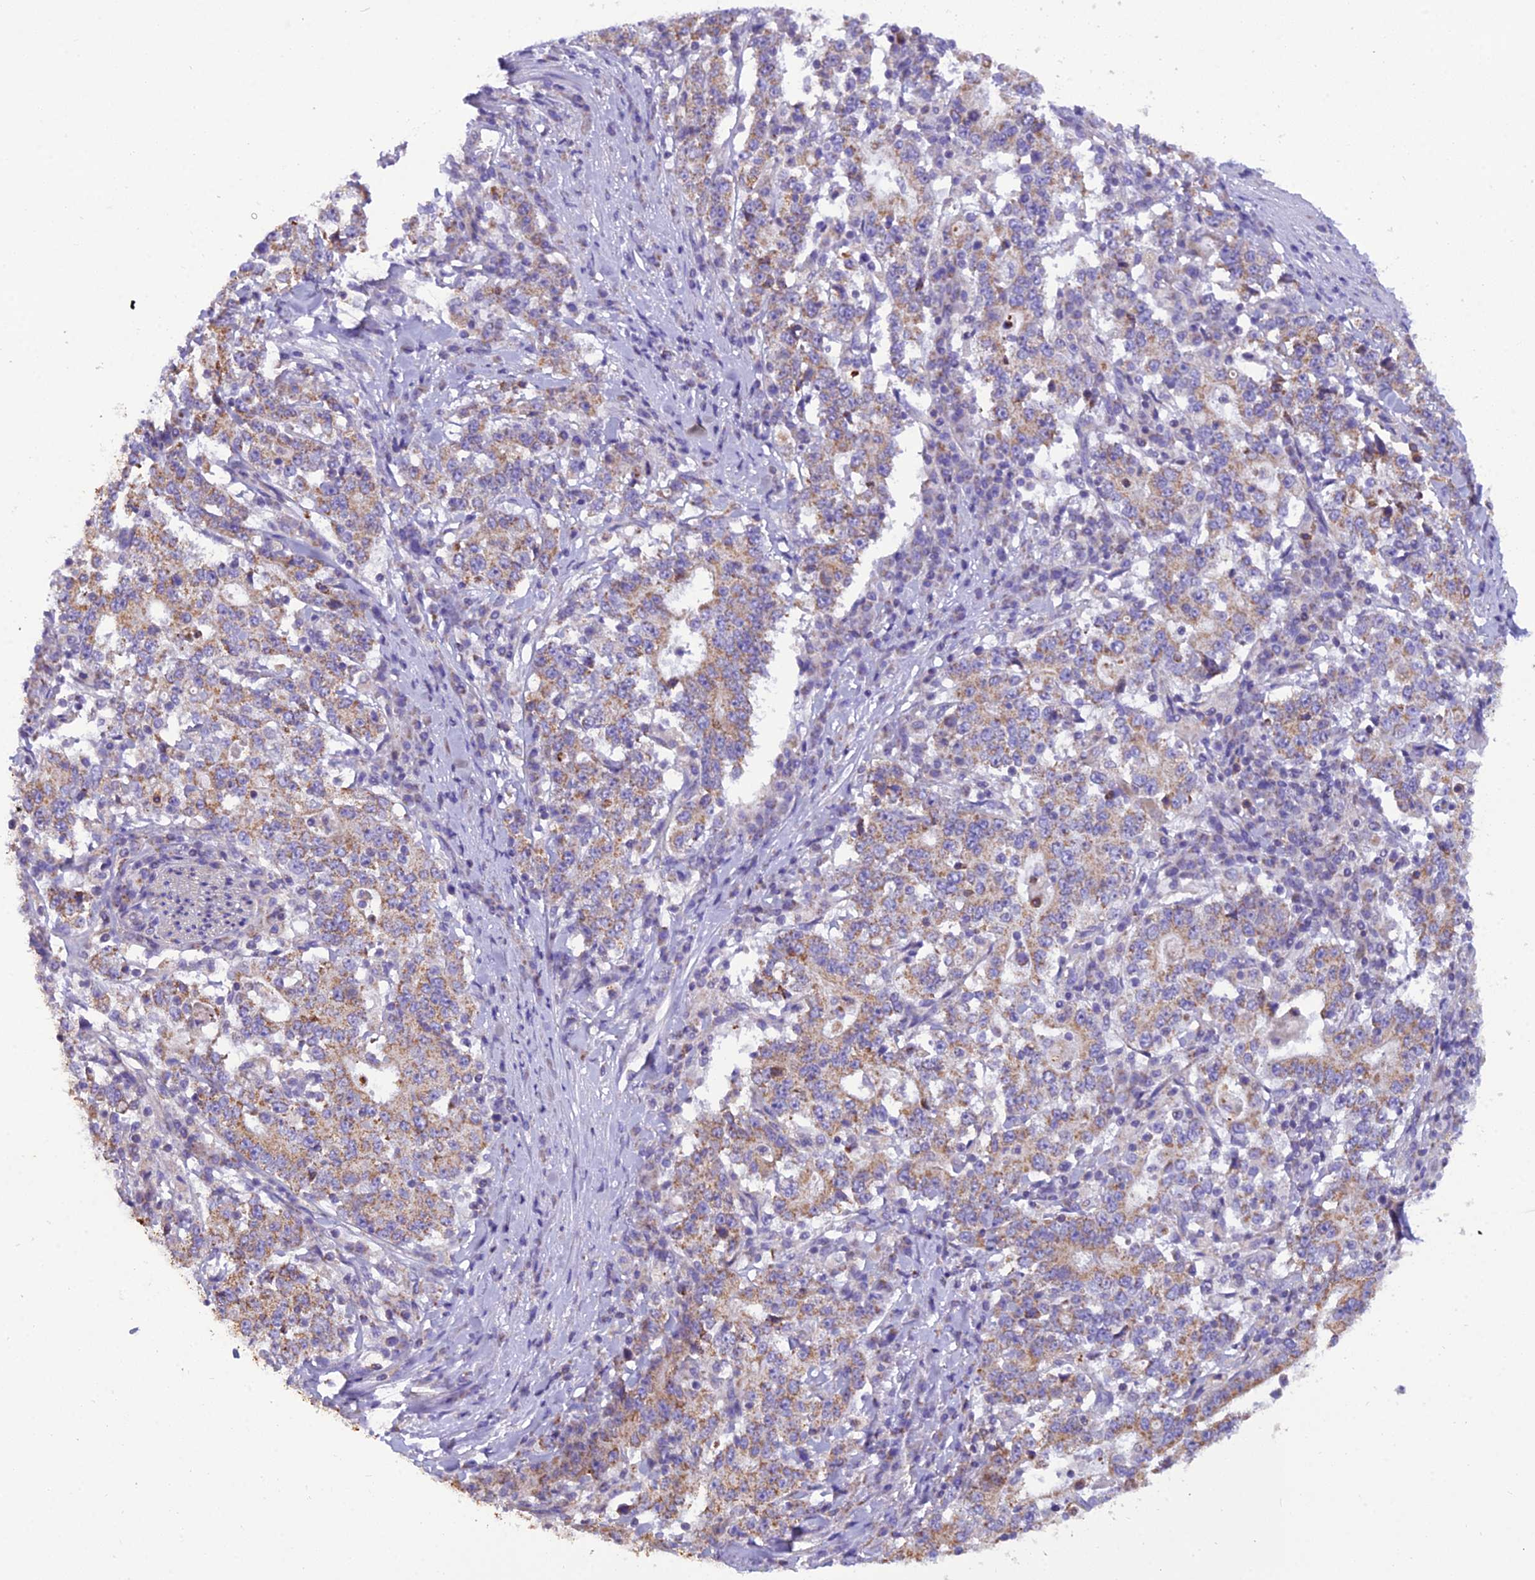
{"staining": {"intensity": "moderate", "quantity": ">75%", "location": "cytoplasmic/membranous"}, "tissue": "stomach cancer", "cell_type": "Tumor cells", "image_type": "cancer", "snomed": [{"axis": "morphology", "description": "Adenocarcinoma, NOS"}, {"axis": "topography", "description": "Stomach"}], "caption": "Moderate cytoplasmic/membranous protein expression is present in approximately >75% of tumor cells in stomach cancer (adenocarcinoma).", "gene": "GPD1", "patient": {"sex": "male", "age": 59}}